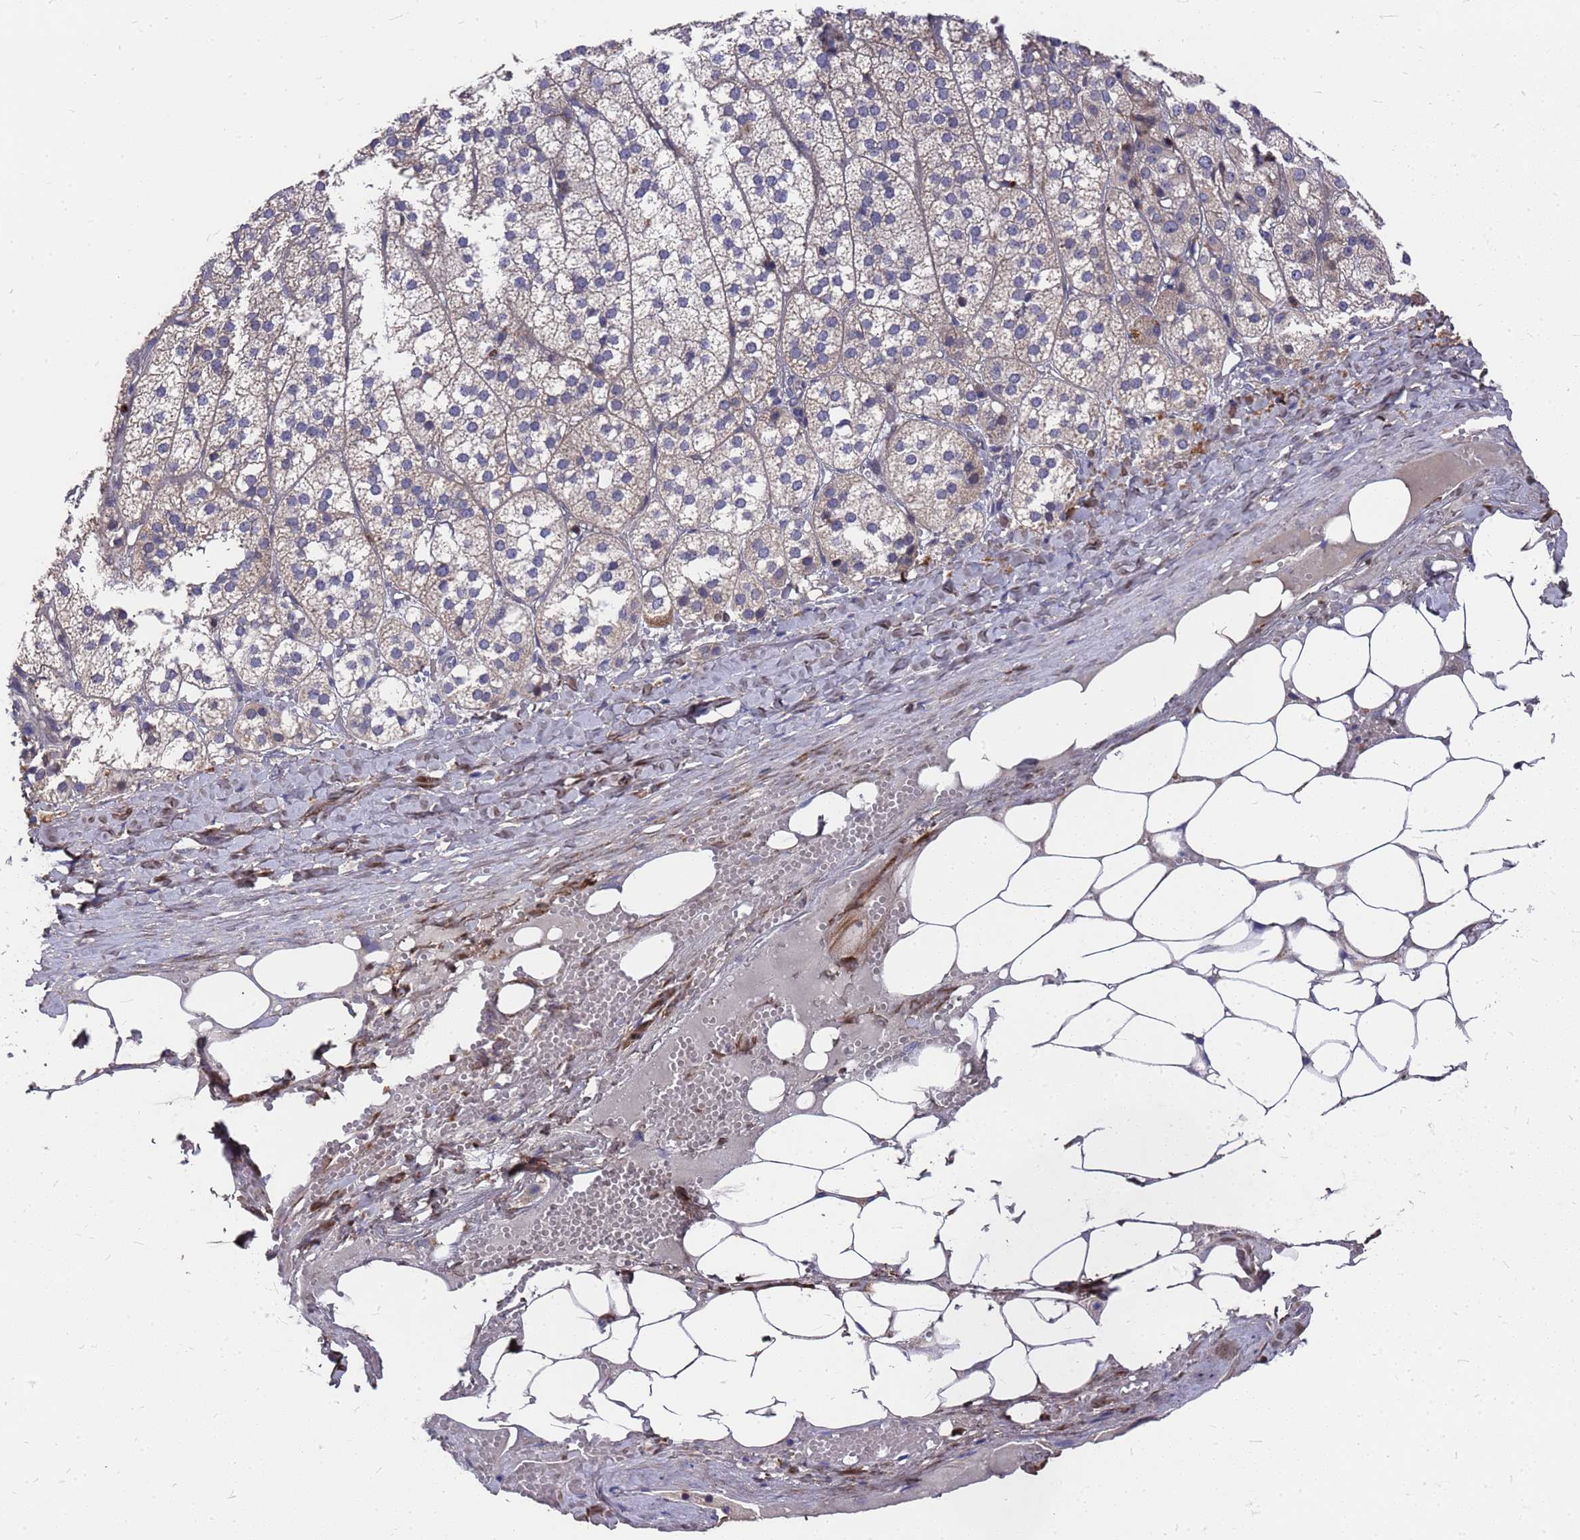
{"staining": {"intensity": "moderate", "quantity": "<25%", "location": "cytoplasmic/membranous"}, "tissue": "adrenal gland", "cell_type": "Glandular cells", "image_type": "normal", "snomed": [{"axis": "morphology", "description": "Normal tissue, NOS"}, {"axis": "topography", "description": "Adrenal gland"}], "caption": "IHC staining of unremarkable adrenal gland, which reveals low levels of moderate cytoplasmic/membranous expression in about <25% of glandular cells indicating moderate cytoplasmic/membranous protein staining. The staining was performed using DAB (brown) for protein detection and nuclei were counterstained in hematoxylin (blue).", "gene": "ZNF717", "patient": {"sex": "female", "age": 61}}